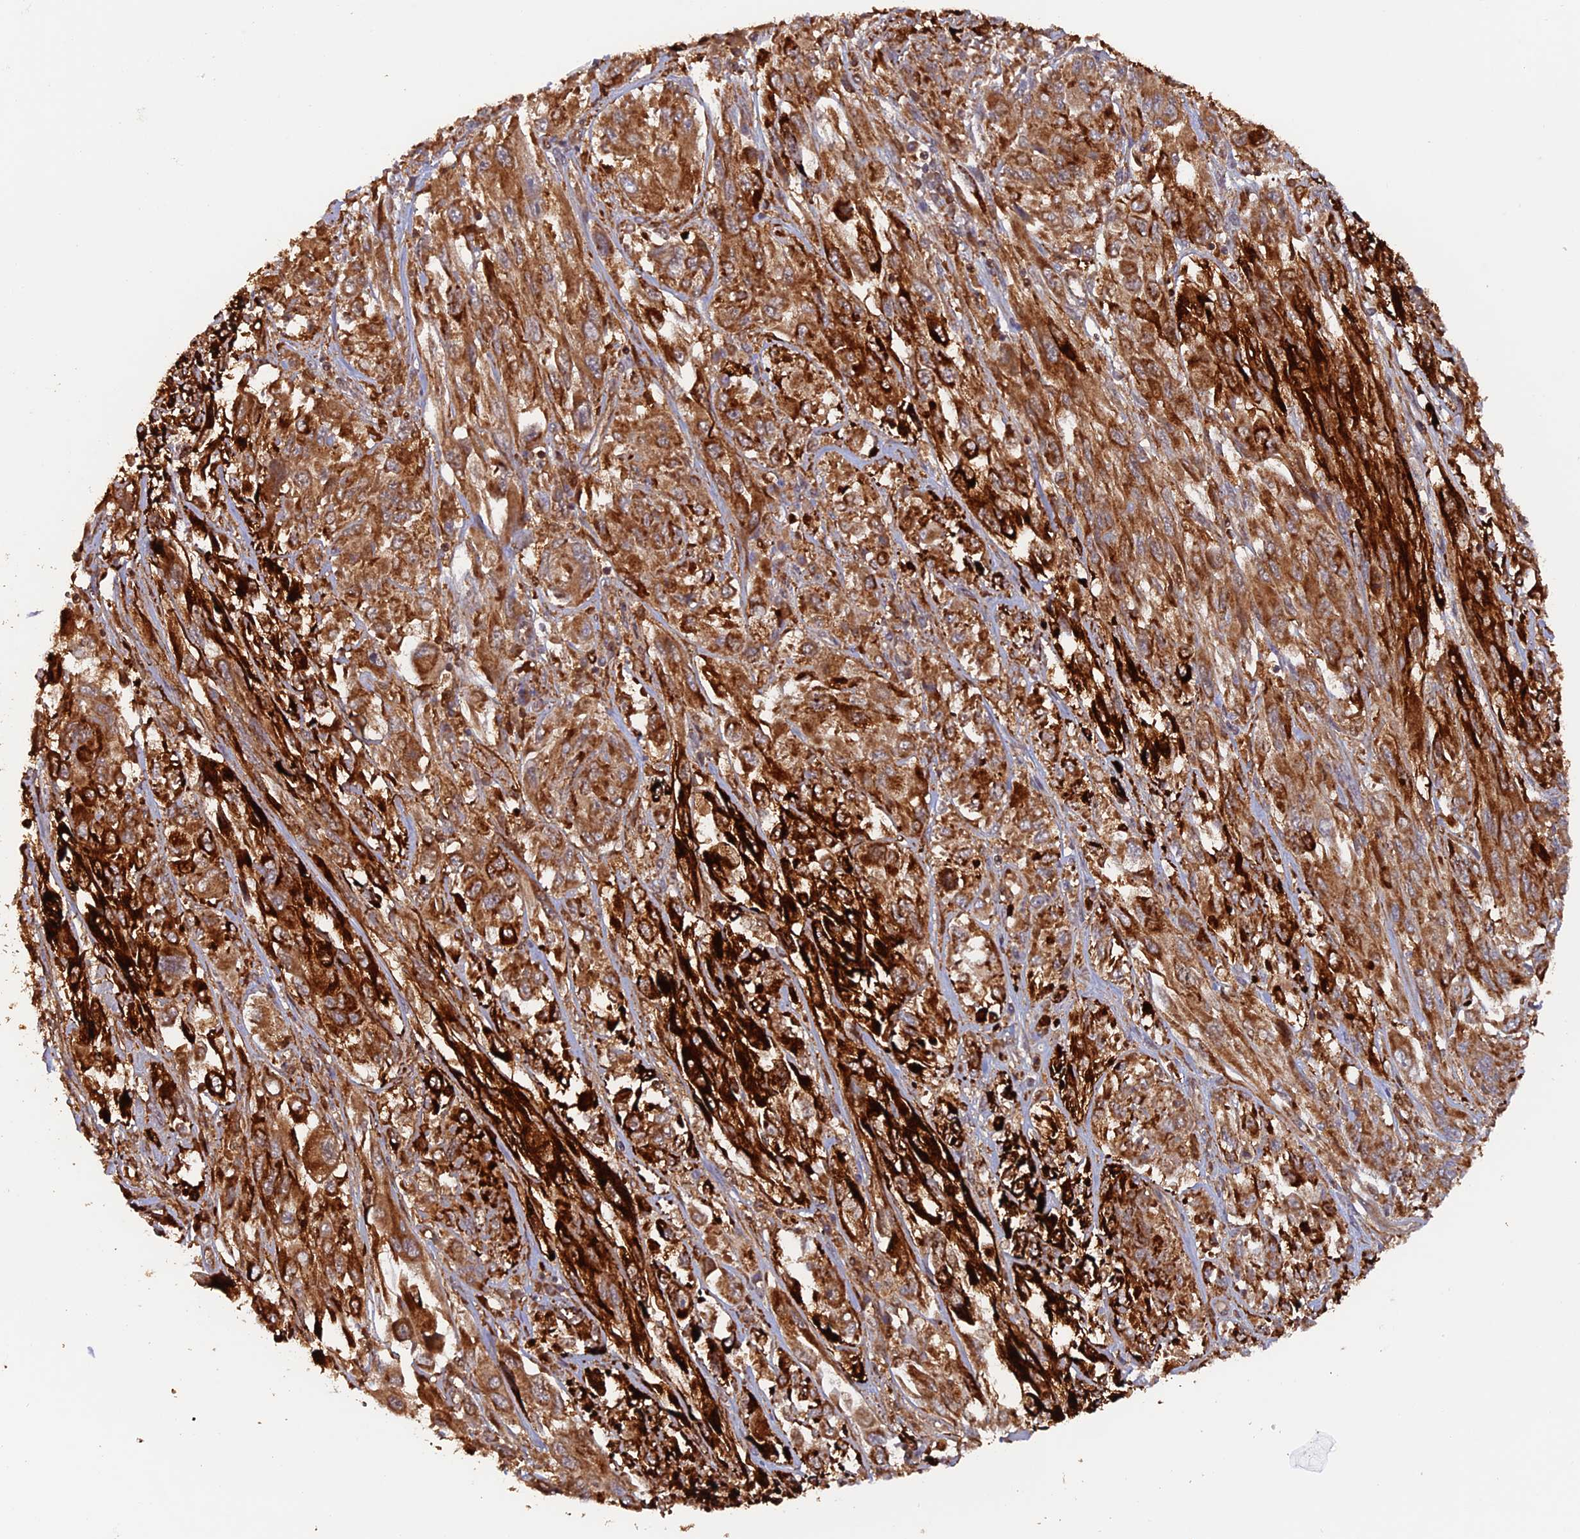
{"staining": {"intensity": "strong", "quantity": ">75%", "location": "cytoplasmic/membranous"}, "tissue": "melanoma", "cell_type": "Tumor cells", "image_type": "cancer", "snomed": [{"axis": "morphology", "description": "Malignant melanoma, NOS"}, {"axis": "topography", "description": "Skin"}], "caption": "This micrograph reveals immunohistochemistry staining of human malignant melanoma, with high strong cytoplasmic/membranous staining in approximately >75% of tumor cells.", "gene": "DTYMK", "patient": {"sex": "female", "age": 91}}